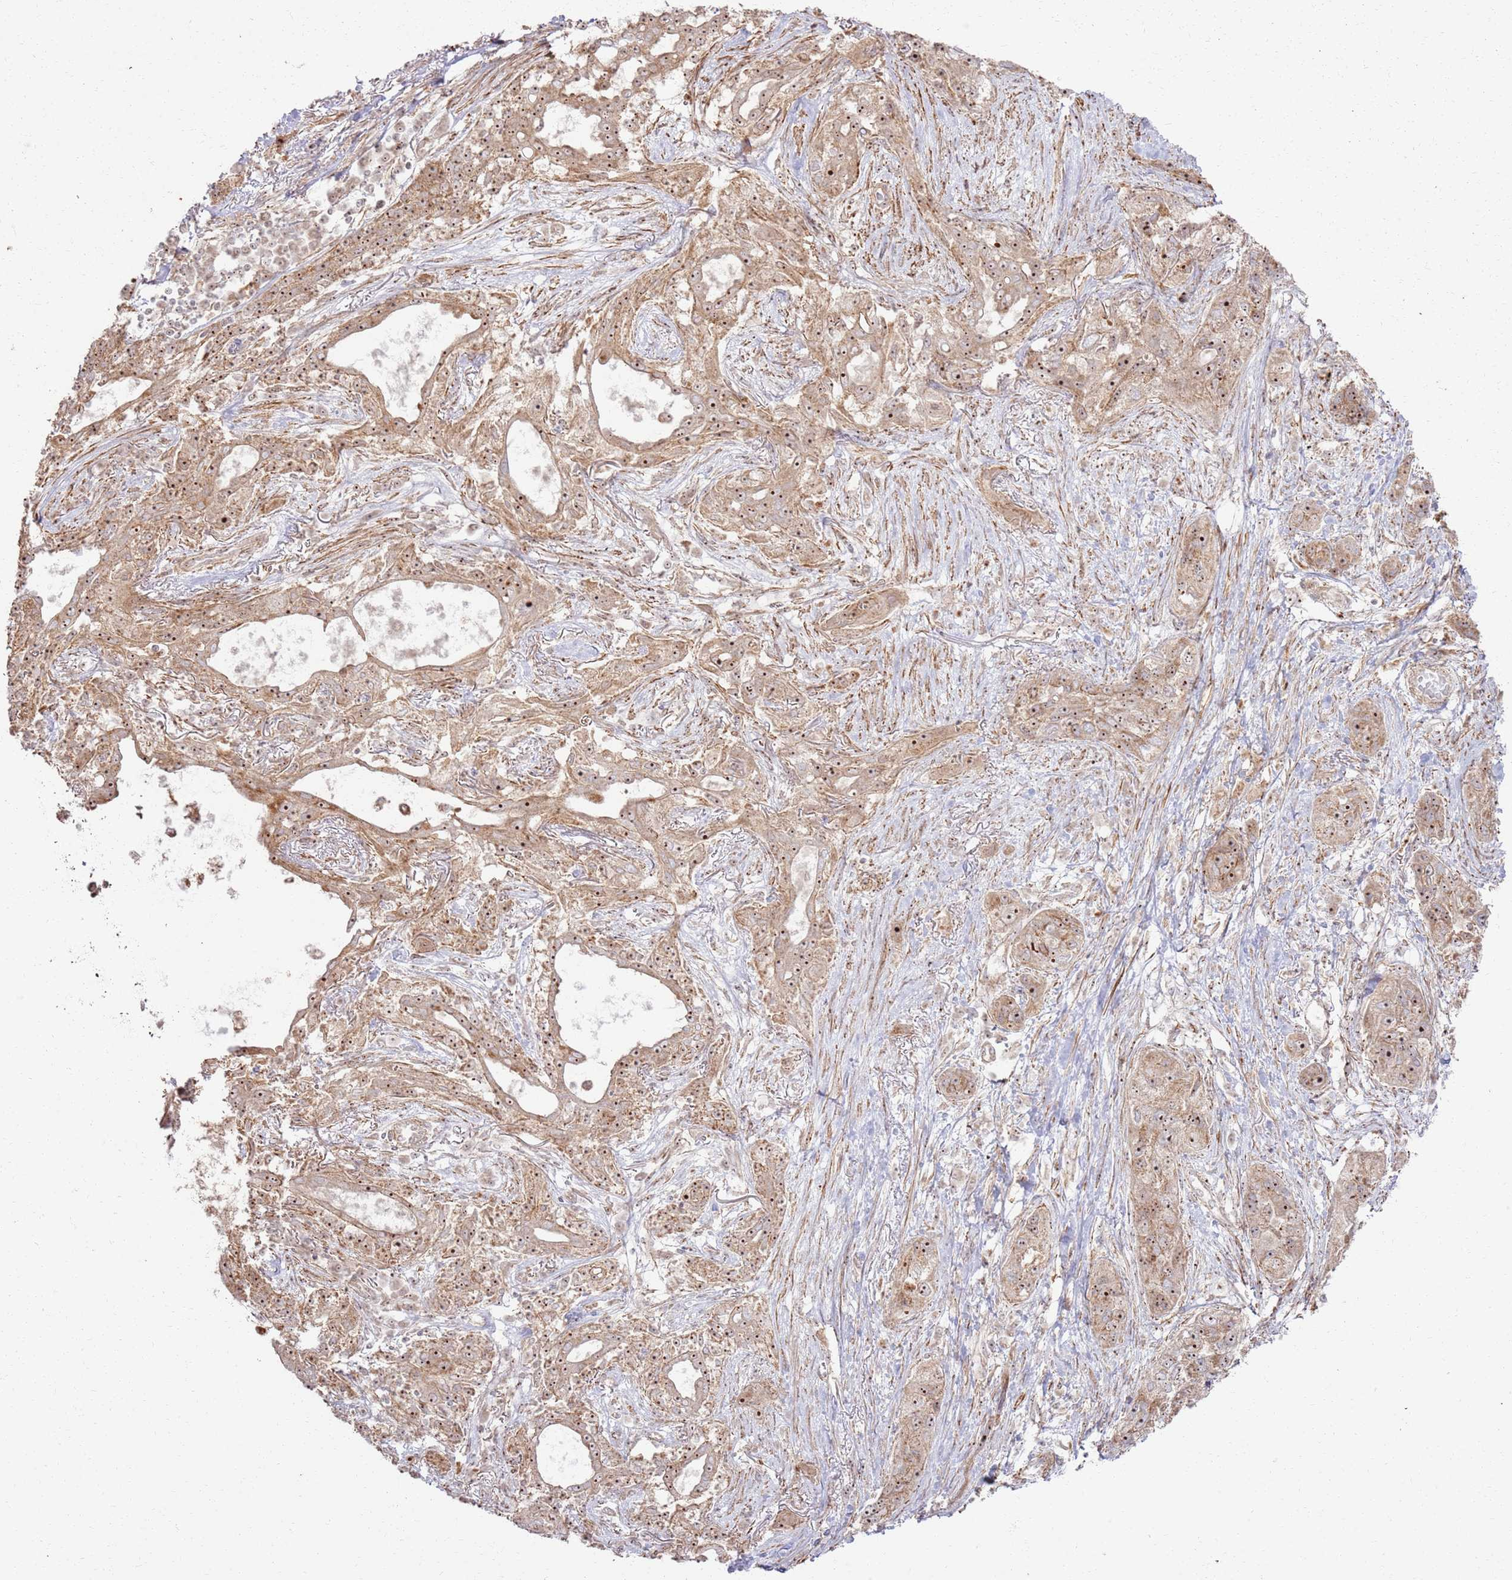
{"staining": {"intensity": "moderate", "quantity": ">75%", "location": "cytoplasmic/membranous,nuclear"}, "tissue": "lung cancer", "cell_type": "Tumor cells", "image_type": "cancer", "snomed": [{"axis": "morphology", "description": "Squamous cell carcinoma, NOS"}, {"axis": "topography", "description": "Lung"}], "caption": "Lung squamous cell carcinoma tissue displays moderate cytoplasmic/membranous and nuclear positivity in about >75% of tumor cells, visualized by immunohistochemistry.", "gene": "CNPY1", "patient": {"sex": "female", "age": 70}}